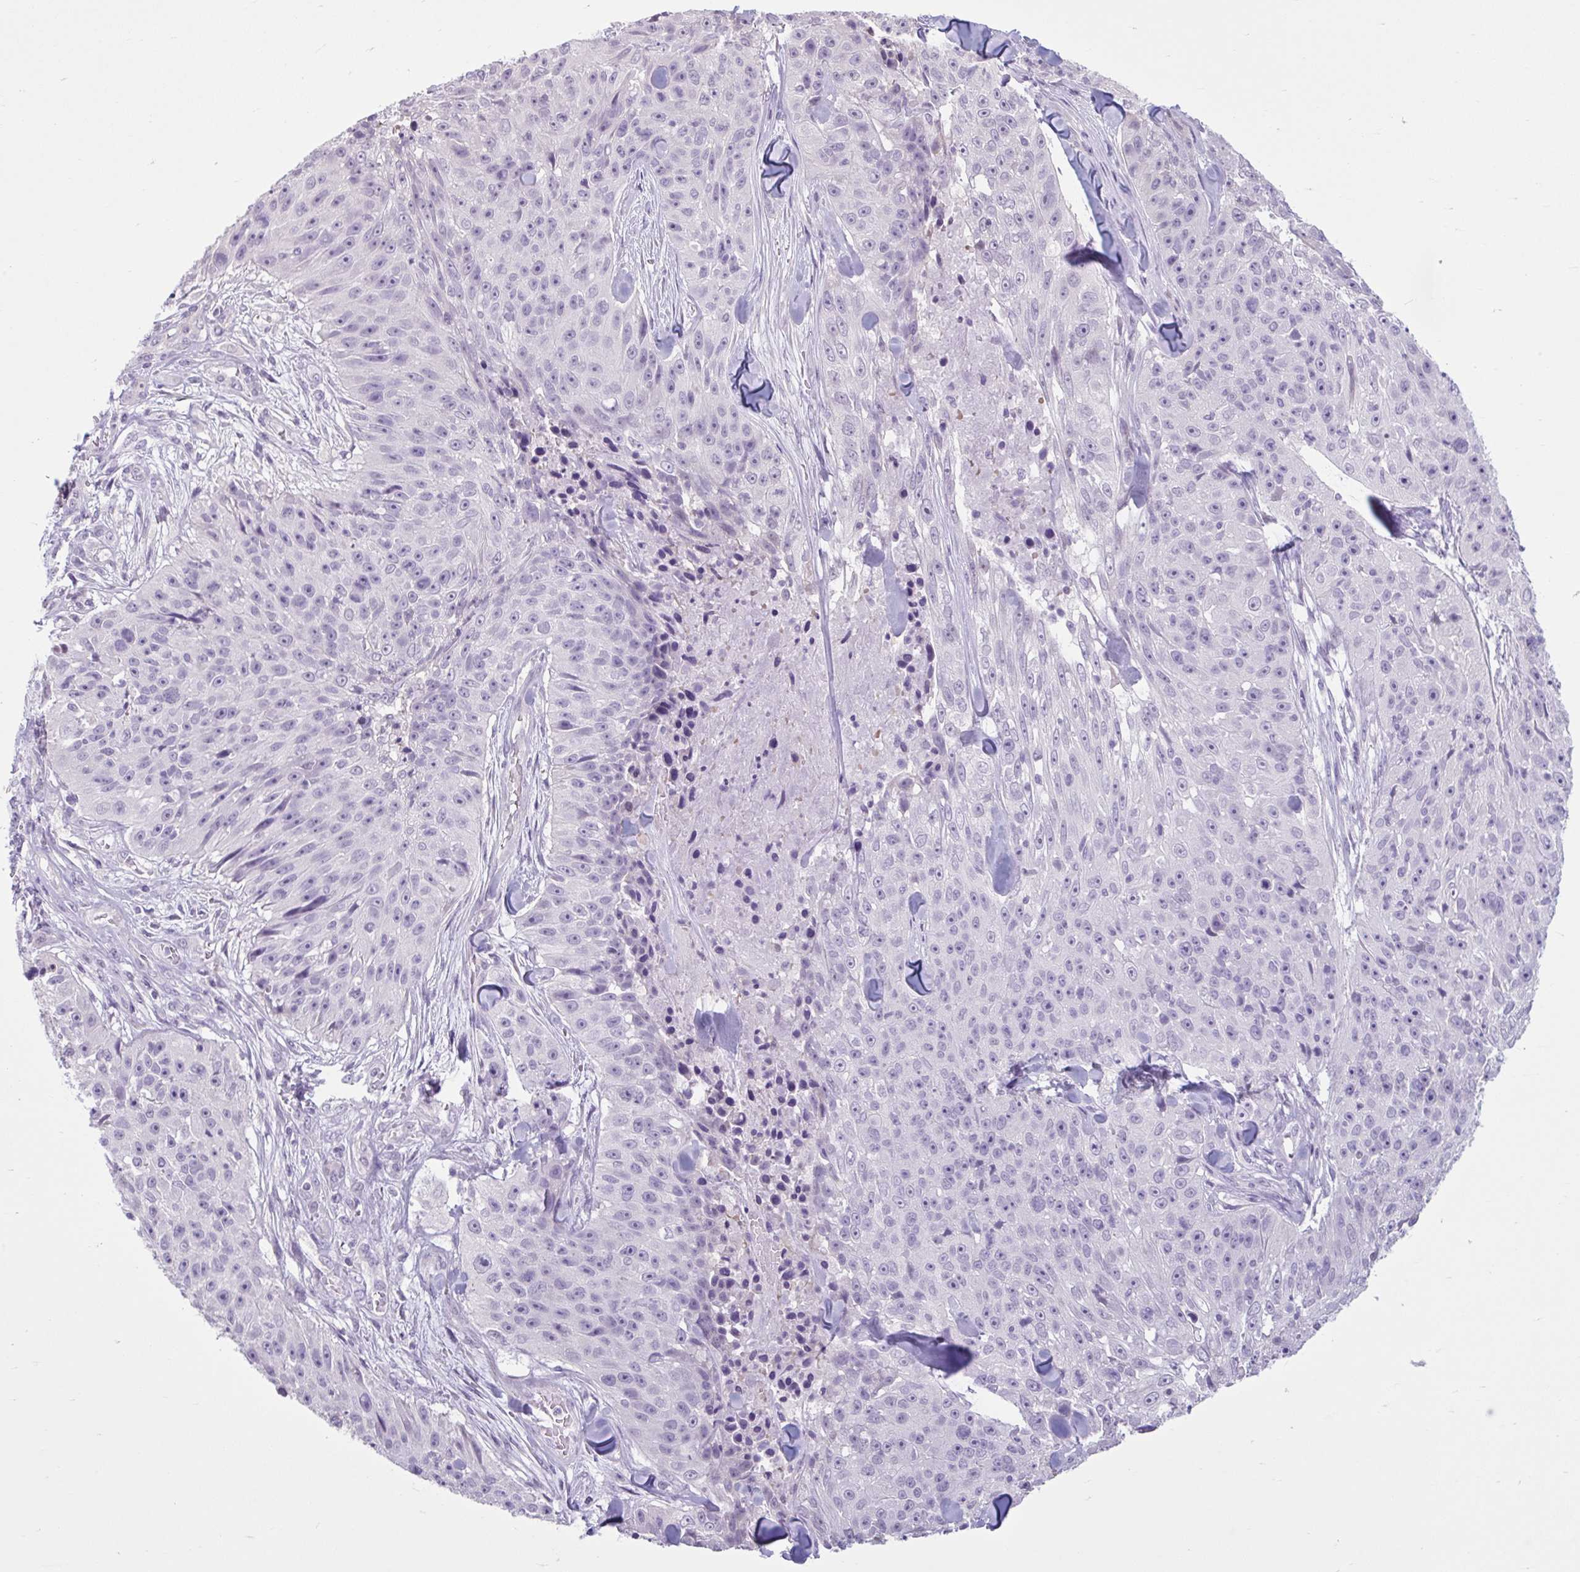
{"staining": {"intensity": "negative", "quantity": "none", "location": "none"}, "tissue": "skin cancer", "cell_type": "Tumor cells", "image_type": "cancer", "snomed": [{"axis": "morphology", "description": "Squamous cell carcinoma, NOS"}, {"axis": "topography", "description": "Skin"}], "caption": "The histopathology image shows no significant expression in tumor cells of skin cancer (squamous cell carcinoma).", "gene": "CDH19", "patient": {"sex": "female", "age": 87}}